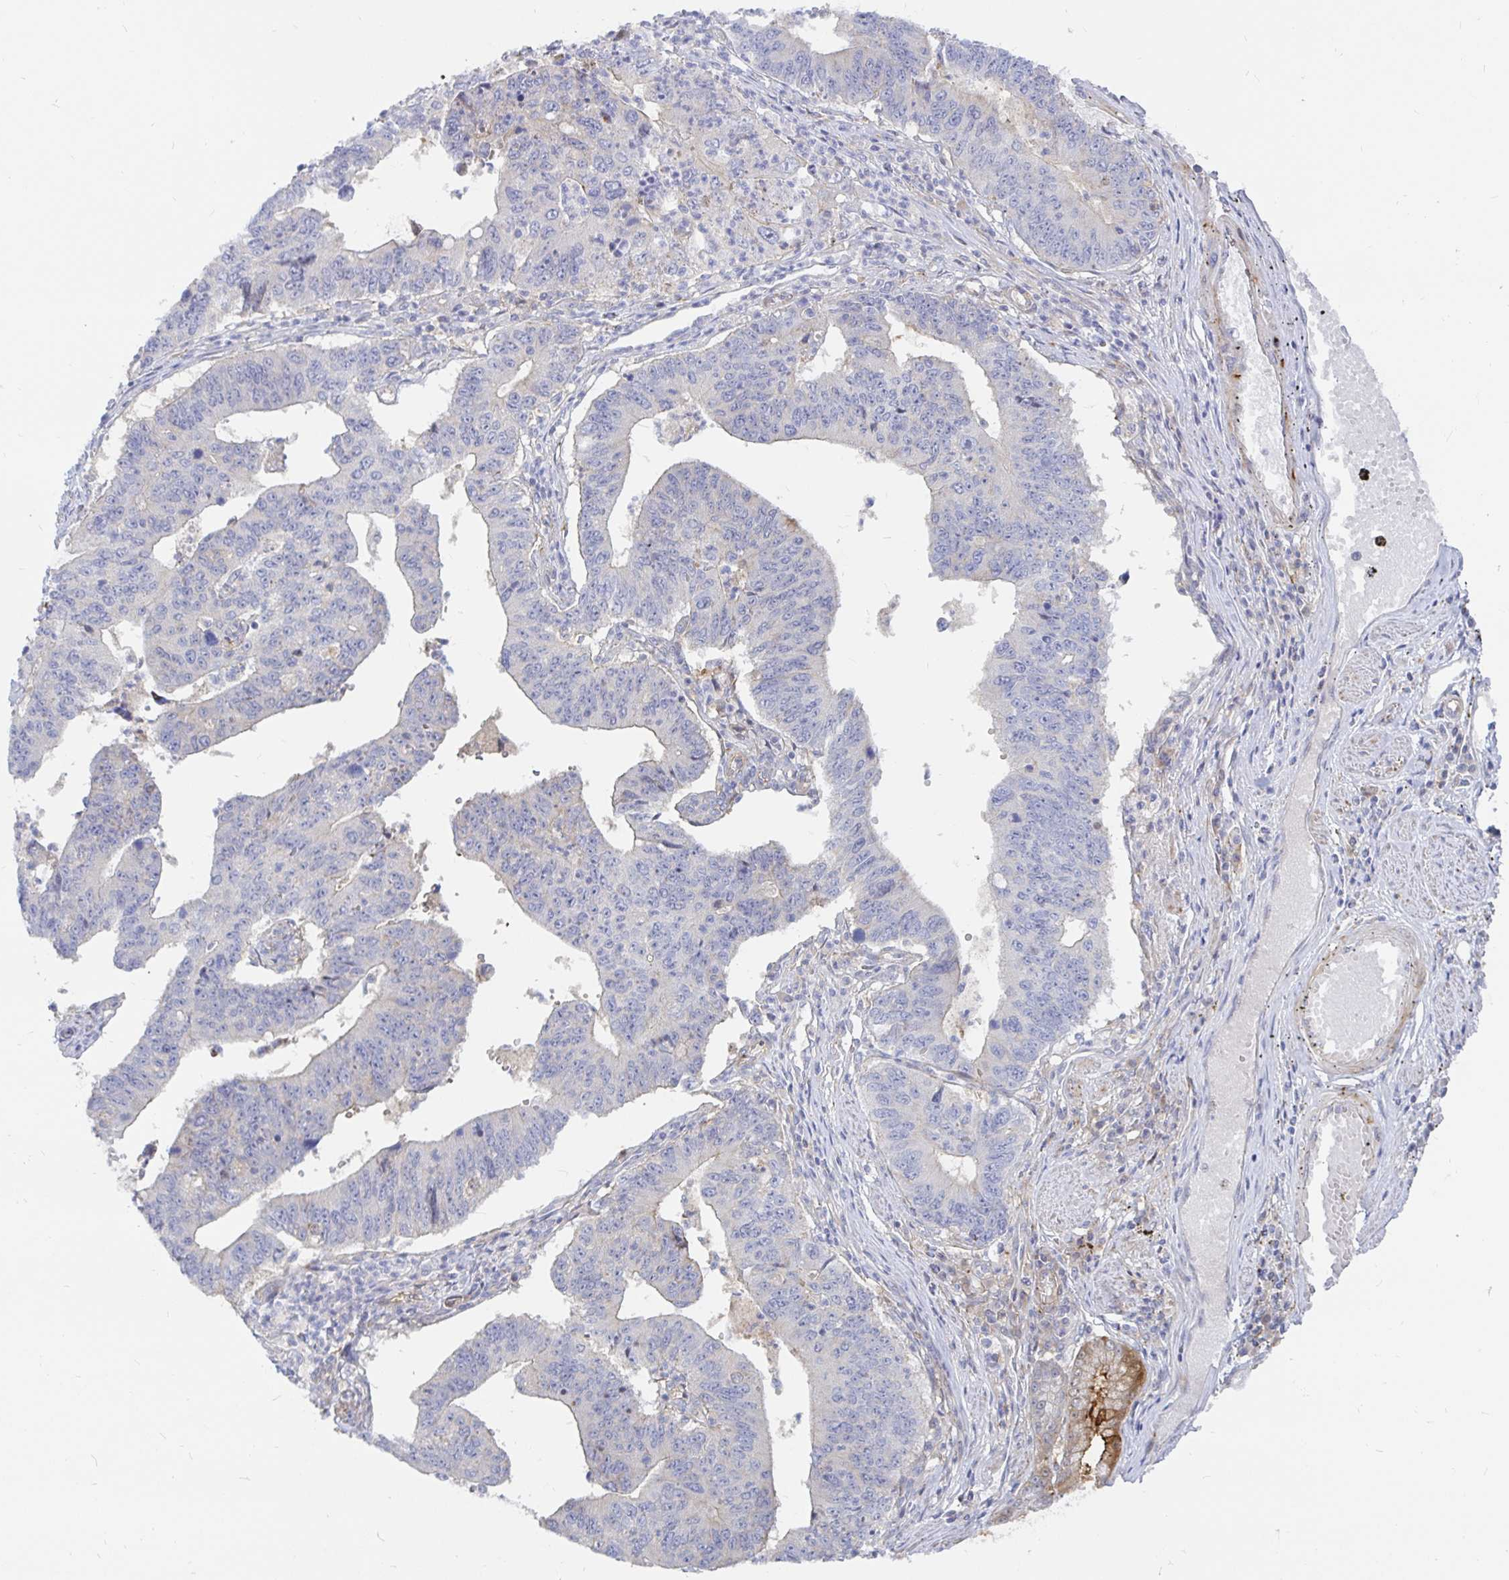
{"staining": {"intensity": "weak", "quantity": "<25%", "location": "cytoplasmic/membranous"}, "tissue": "stomach cancer", "cell_type": "Tumor cells", "image_type": "cancer", "snomed": [{"axis": "morphology", "description": "Adenocarcinoma, NOS"}, {"axis": "topography", "description": "Stomach"}], "caption": "Immunohistochemistry photomicrograph of human adenocarcinoma (stomach) stained for a protein (brown), which shows no staining in tumor cells.", "gene": "KCTD19", "patient": {"sex": "male", "age": 59}}